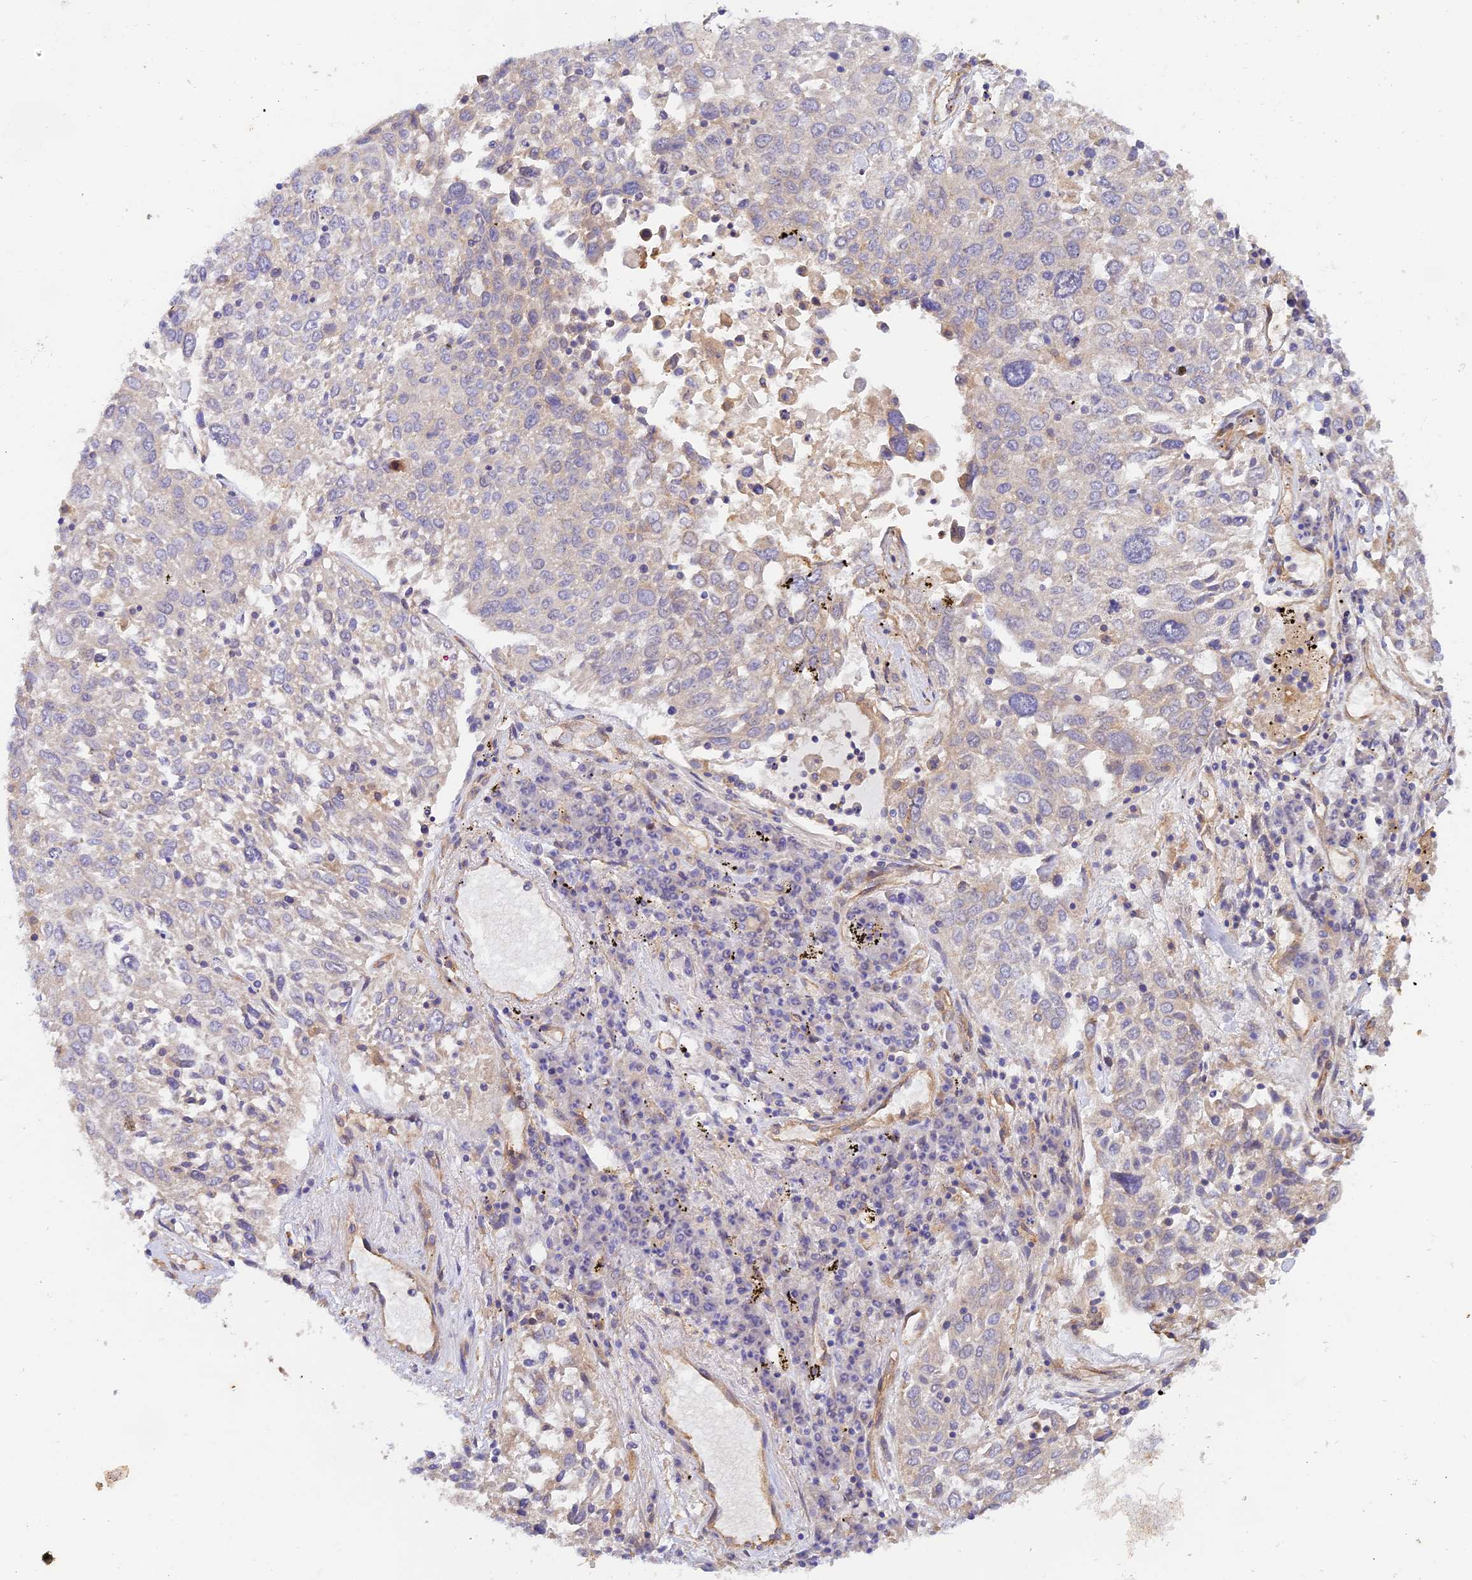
{"staining": {"intensity": "negative", "quantity": "none", "location": "none"}, "tissue": "lung cancer", "cell_type": "Tumor cells", "image_type": "cancer", "snomed": [{"axis": "morphology", "description": "Squamous cell carcinoma, NOS"}, {"axis": "topography", "description": "Lung"}], "caption": "Protein analysis of lung squamous cell carcinoma shows no significant expression in tumor cells. (Brightfield microscopy of DAB IHC at high magnification).", "gene": "MYO9A", "patient": {"sex": "male", "age": 65}}